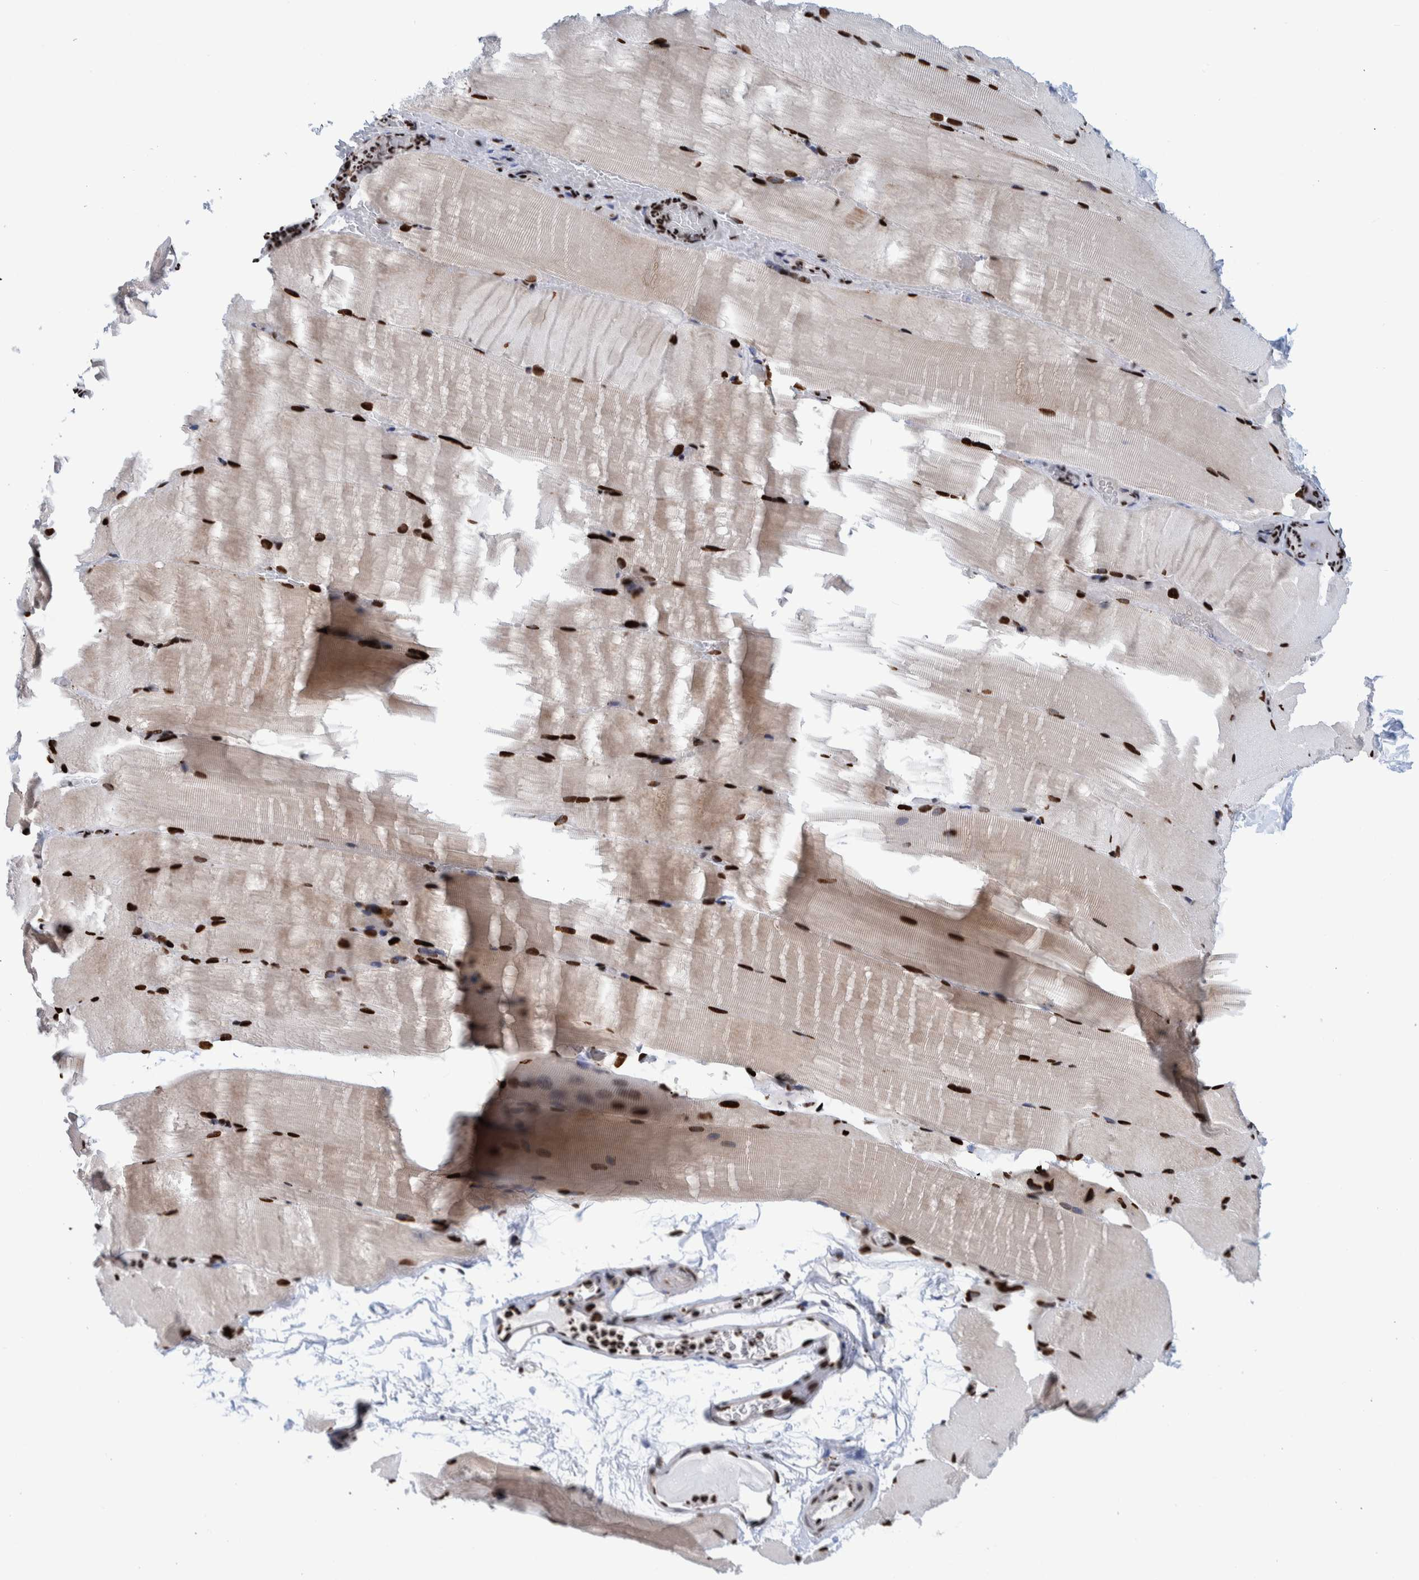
{"staining": {"intensity": "strong", "quantity": ">75%", "location": "nuclear"}, "tissue": "skeletal muscle", "cell_type": "Myocytes", "image_type": "normal", "snomed": [{"axis": "morphology", "description": "Normal tissue, NOS"}, {"axis": "topography", "description": "Skeletal muscle"}, {"axis": "topography", "description": "Parathyroid gland"}], "caption": "Approximately >75% of myocytes in benign skeletal muscle exhibit strong nuclear protein staining as visualized by brown immunohistochemical staining.", "gene": "HEATR9", "patient": {"sex": "female", "age": 37}}